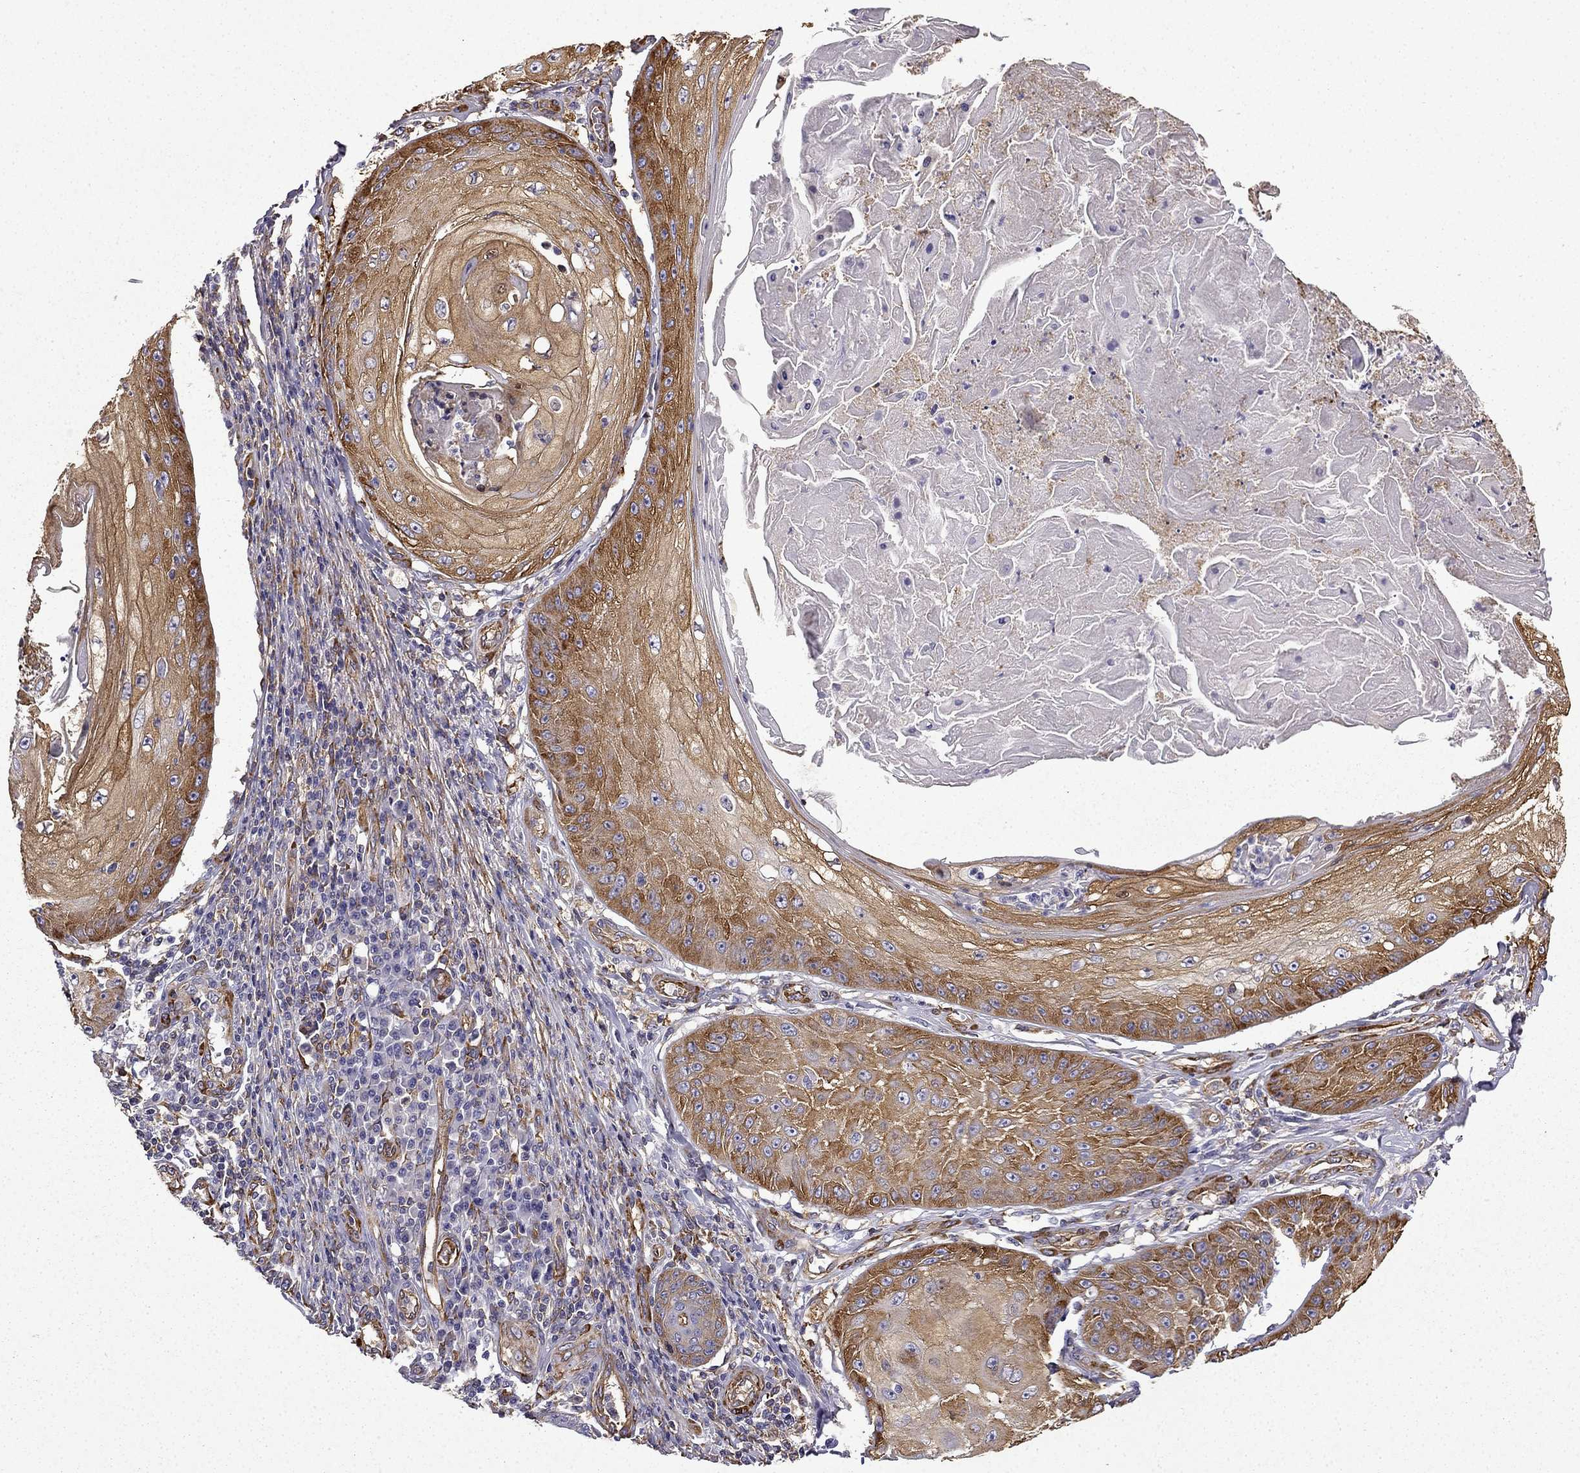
{"staining": {"intensity": "strong", "quantity": ">75%", "location": "cytoplasmic/membranous"}, "tissue": "skin cancer", "cell_type": "Tumor cells", "image_type": "cancer", "snomed": [{"axis": "morphology", "description": "Squamous cell carcinoma, NOS"}, {"axis": "topography", "description": "Skin"}], "caption": "Human squamous cell carcinoma (skin) stained with a brown dye shows strong cytoplasmic/membranous positive expression in approximately >75% of tumor cells.", "gene": "MAP4", "patient": {"sex": "male", "age": 70}}